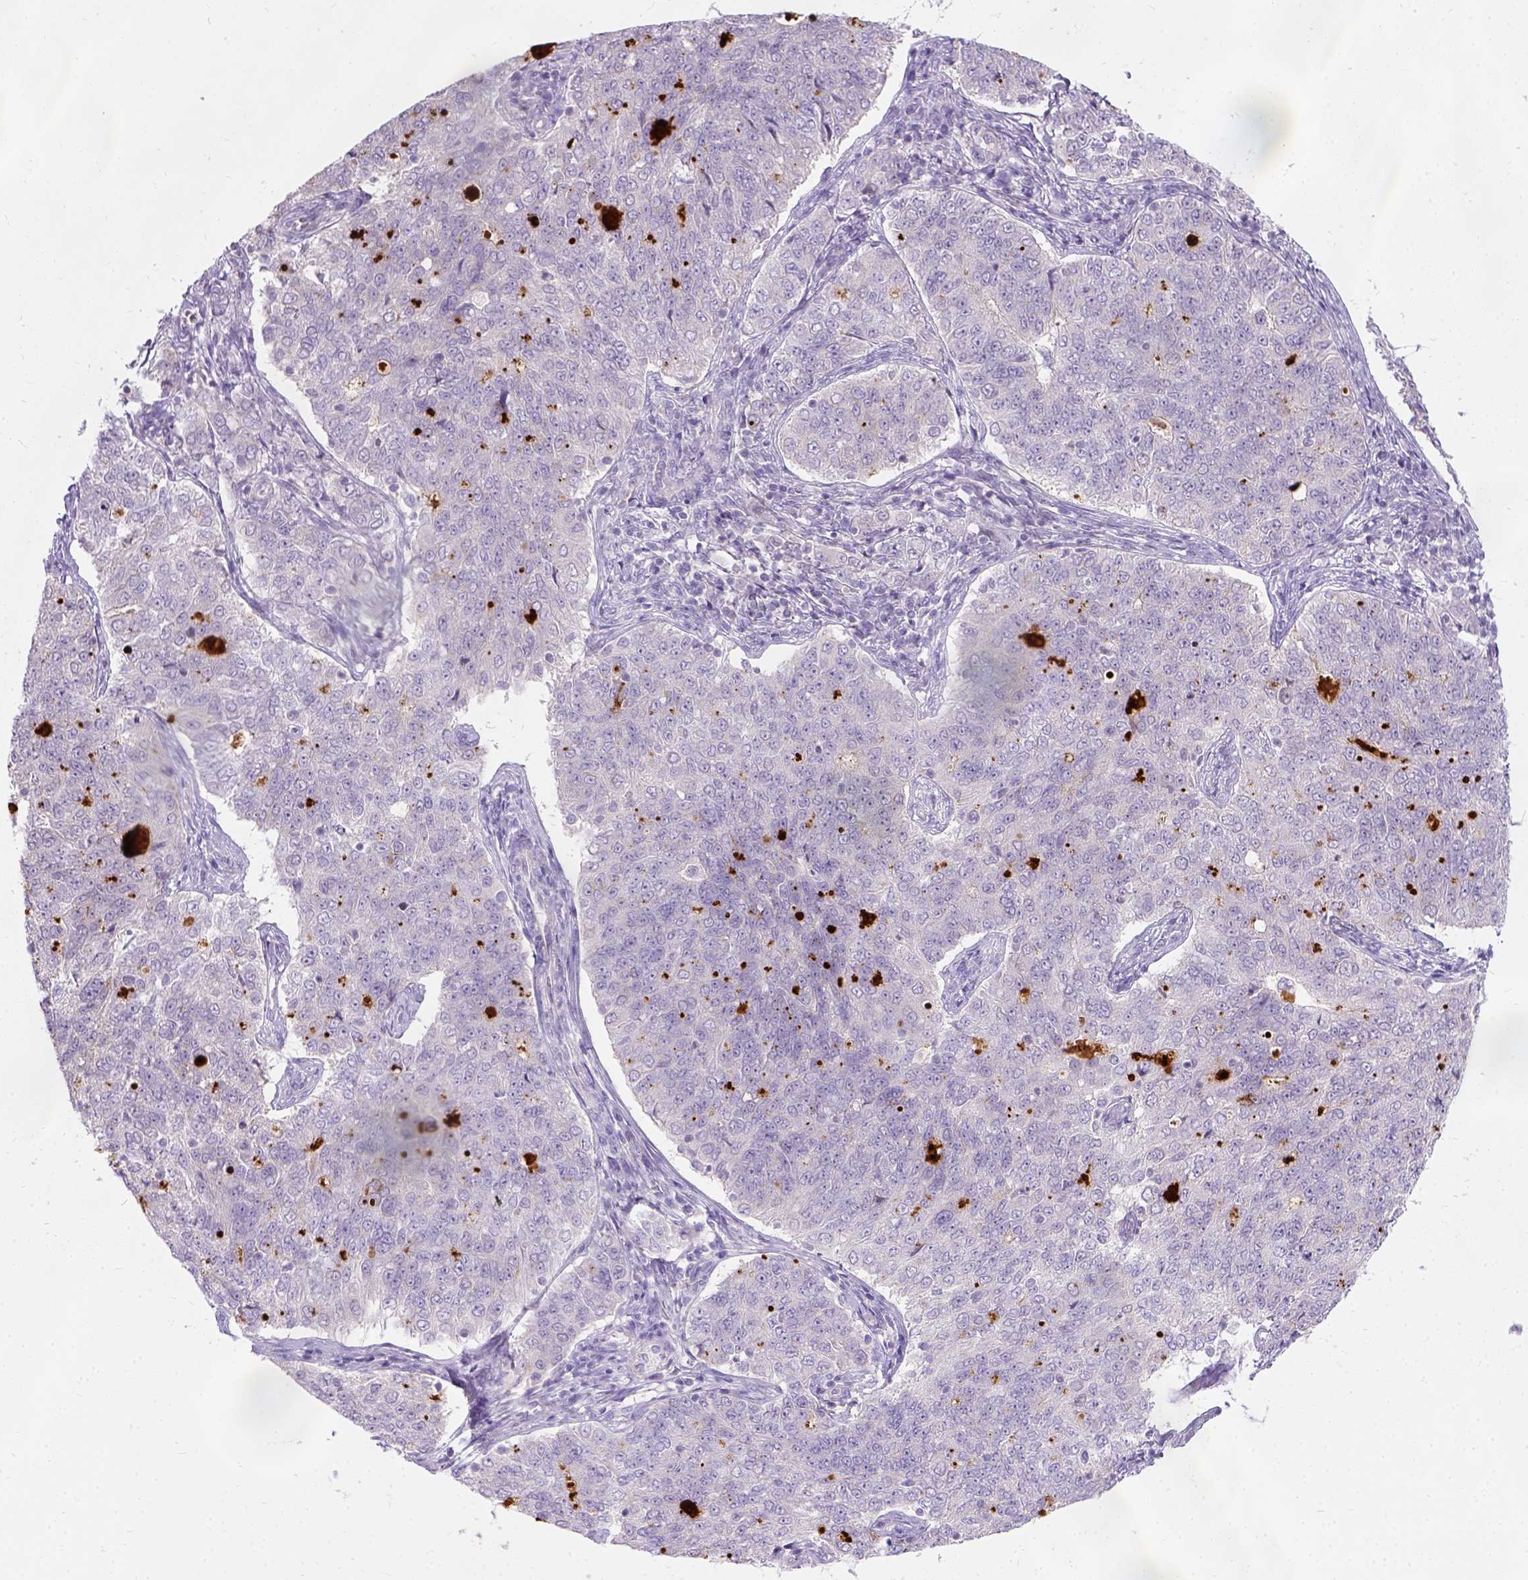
{"staining": {"intensity": "negative", "quantity": "none", "location": "none"}, "tissue": "endometrial cancer", "cell_type": "Tumor cells", "image_type": "cancer", "snomed": [{"axis": "morphology", "description": "Adenocarcinoma, NOS"}, {"axis": "topography", "description": "Endometrium"}], "caption": "Tumor cells are negative for brown protein staining in endometrial adenocarcinoma. The staining was performed using DAB to visualize the protein expression in brown, while the nuclei were stained in blue with hematoxylin (Magnification: 20x).", "gene": "C20orf144", "patient": {"sex": "female", "age": 43}}